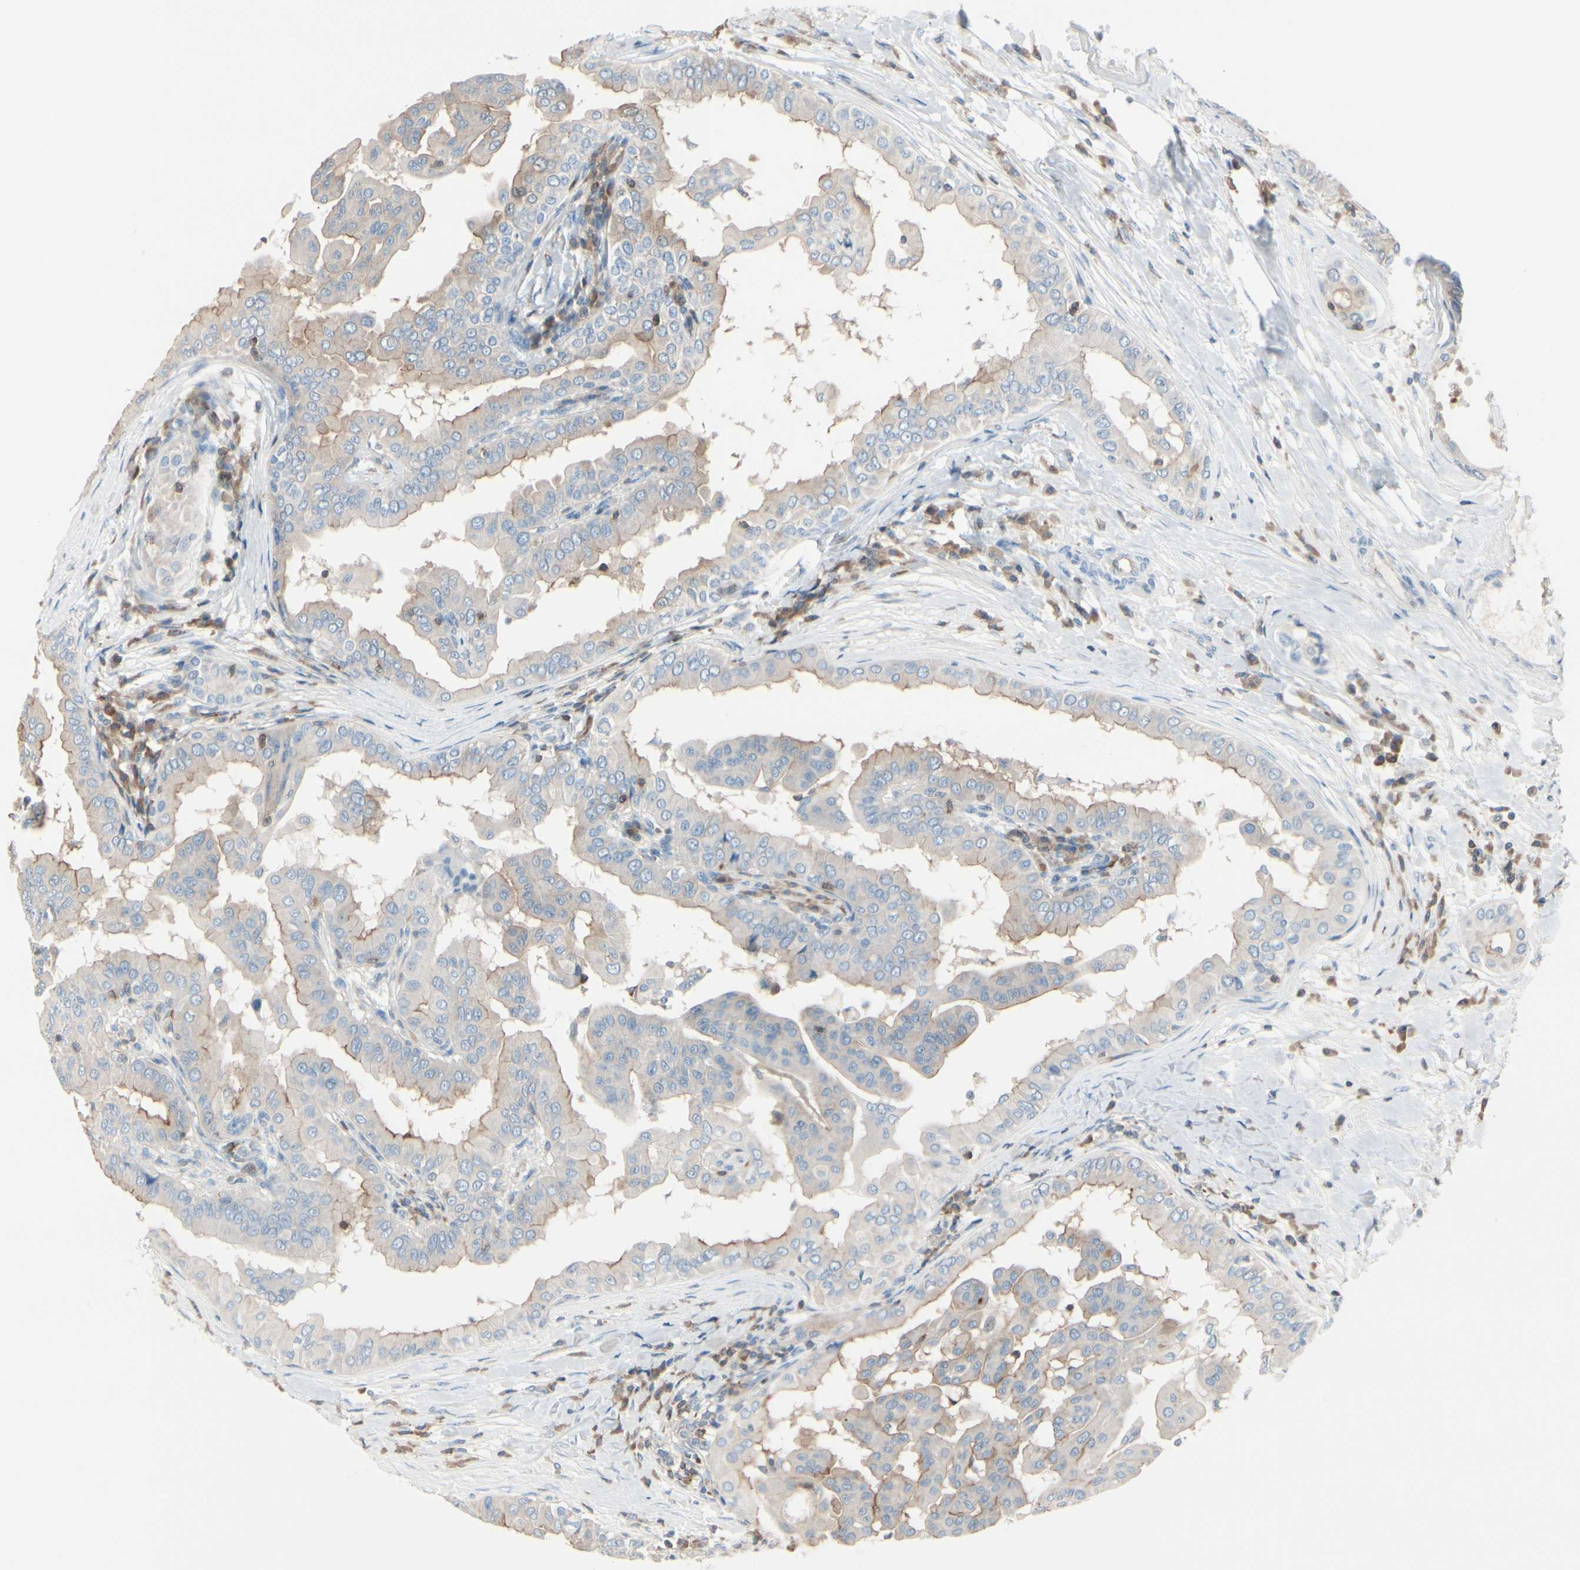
{"staining": {"intensity": "weak", "quantity": "25%-75%", "location": "cytoplasmic/membranous"}, "tissue": "thyroid cancer", "cell_type": "Tumor cells", "image_type": "cancer", "snomed": [{"axis": "morphology", "description": "Papillary adenocarcinoma, NOS"}, {"axis": "topography", "description": "Thyroid gland"}], "caption": "This is a micrograph of immunohistochemistry staining of thyroid cancer (papillary adenocarcinoma), which shows weak staining in the cytoplasmic/membranous of tumor cells.", "gene": "SLC9A3R1", "patient": {"sex": "male", "age": 33}}